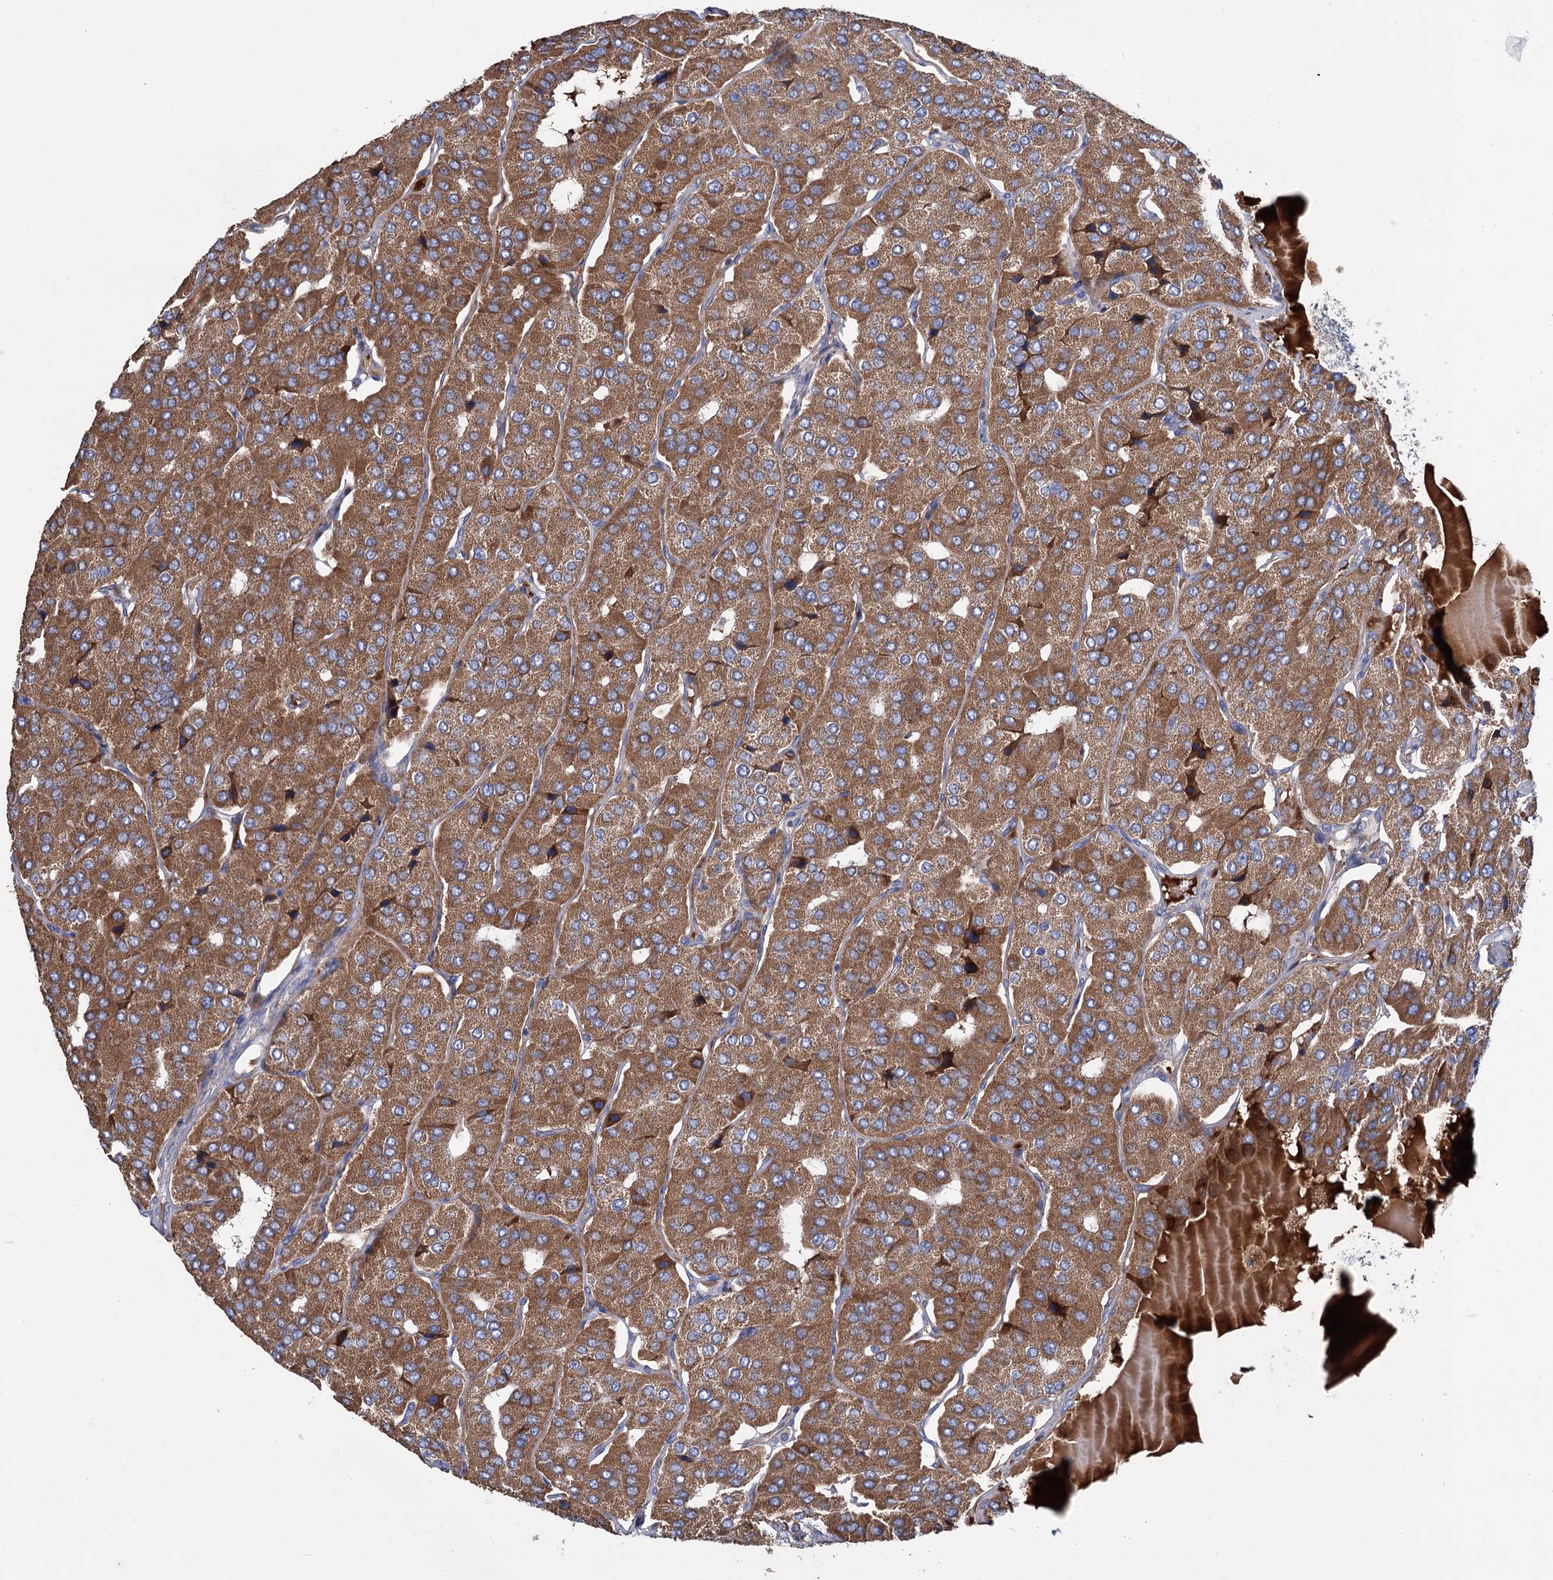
{"staining": {"intensity": "moderate", "quantity": ">75%", "location": "cytoplasmic/membranous"}, "tissue": "parathyroid gland", "cell_type": "Glandular cells", "image_type": "normal", "snomed": [{"axis": "morphology", "description": "Normal tissue, NOS"}, {"axis": "morphology", "description": "Adenoma, NOS"}, {"axis": "topography", "description": "Parathyroid gland"}], "caption": "Parathyroid gland stained for a protein (brown) exhibits moderate cytoplasmic/membranous positive positivity in about >75% of glandular cells.", "gene": "CLPB", "patient": {"sex": "female", "age": 86}}